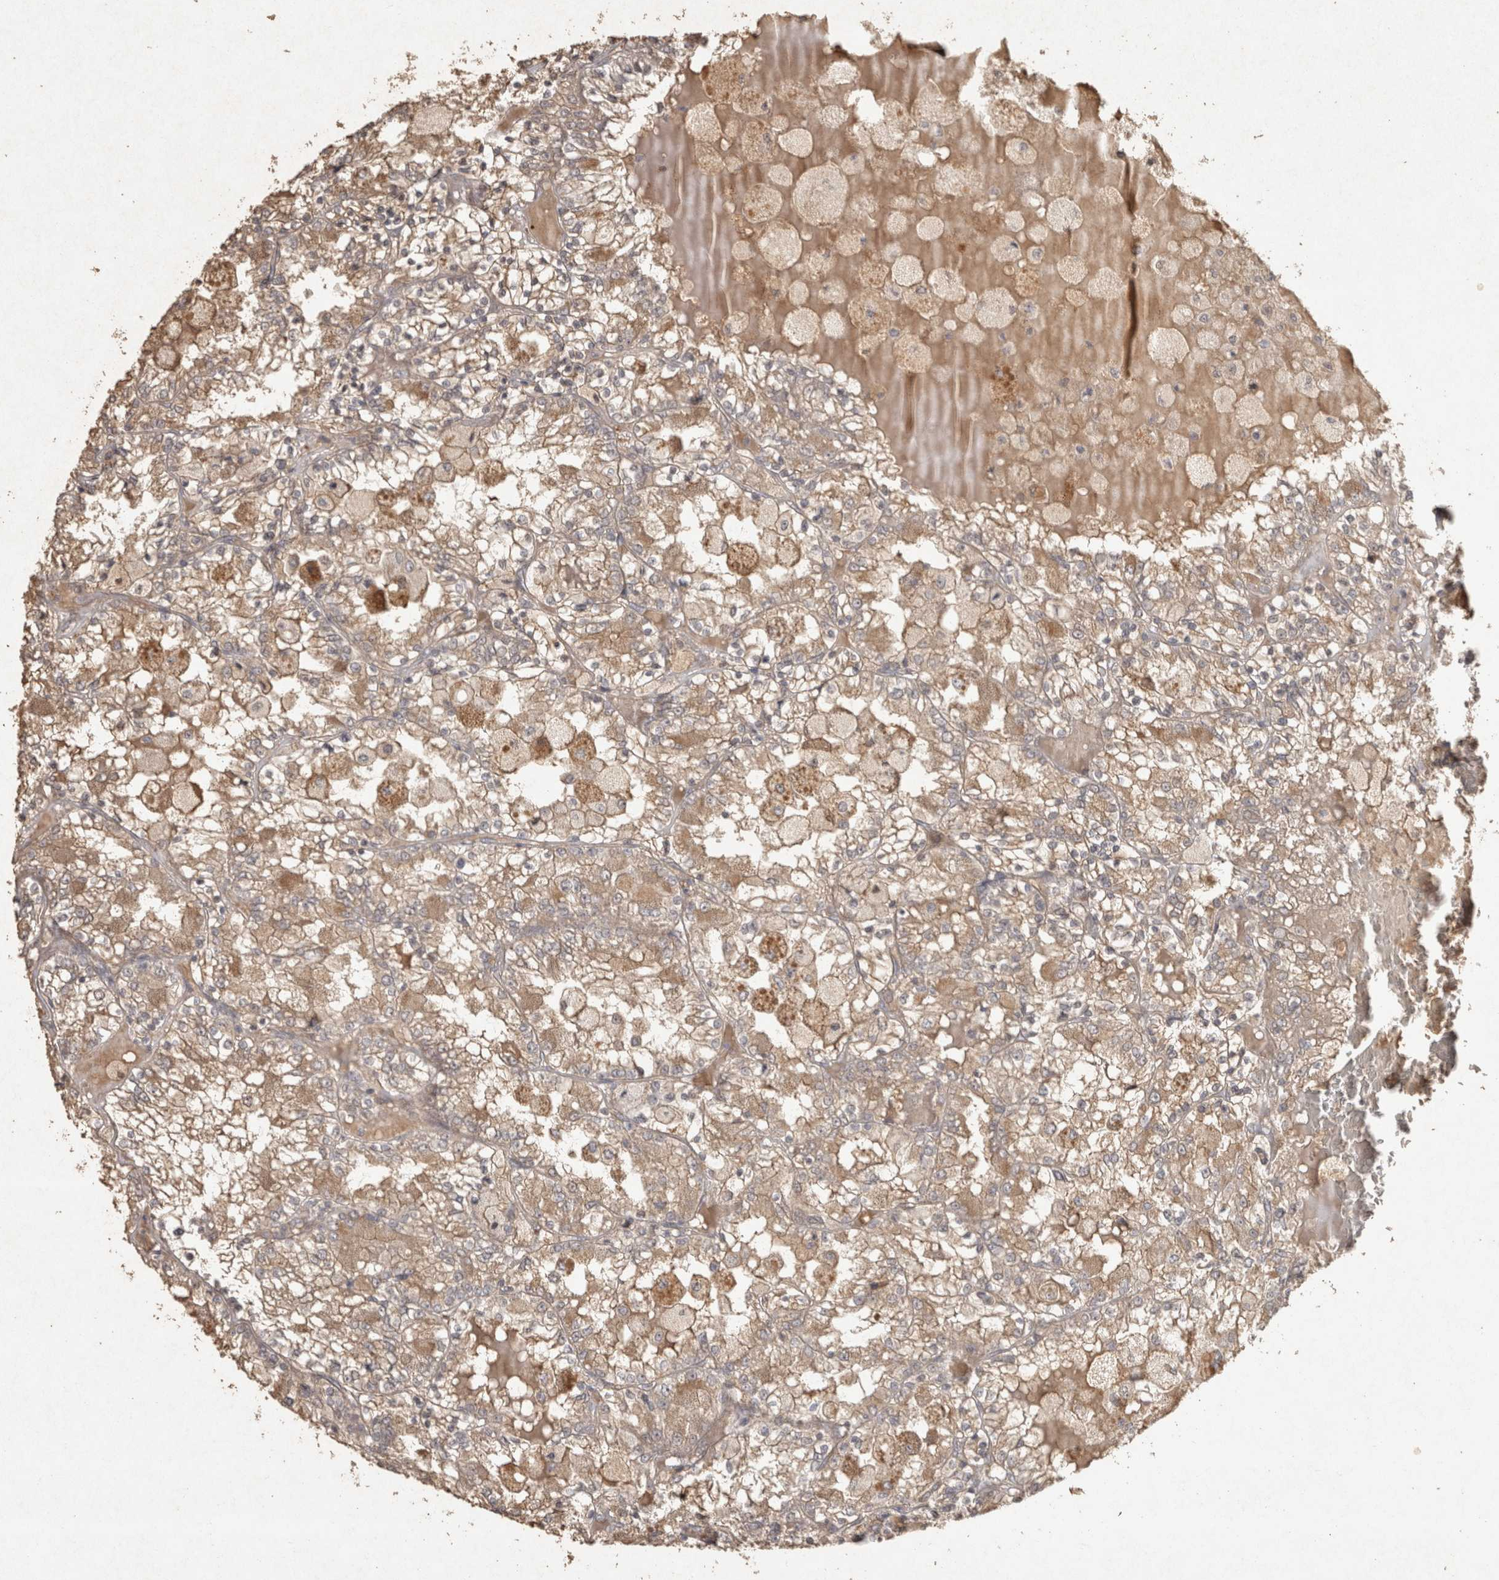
{"staining": {"intensity": "weak", "quantity": ">75%", "location": "cytoplasmic/membranous"}, "tissue": "renal cancer", "cell_type": "Tumor cells", "image_type": "cancer", "snomed": [{"axis": "morphology", "description": "Adenocarcinoma, NOS"}, {"axis": "topography", "description": "Kidney"}], "caption": "The image exhibits staining of renal cancer (adenocarcinoma), revealing weak cytoplasmic/membranous protein staining (brown color) within tumor cells. (DAB (3,3'-diaminobenzidine) = brown stain, brightfield microscopy at high magnification).", "gene": "OSTN", "patient": {"sex": "female", "age": 56}}